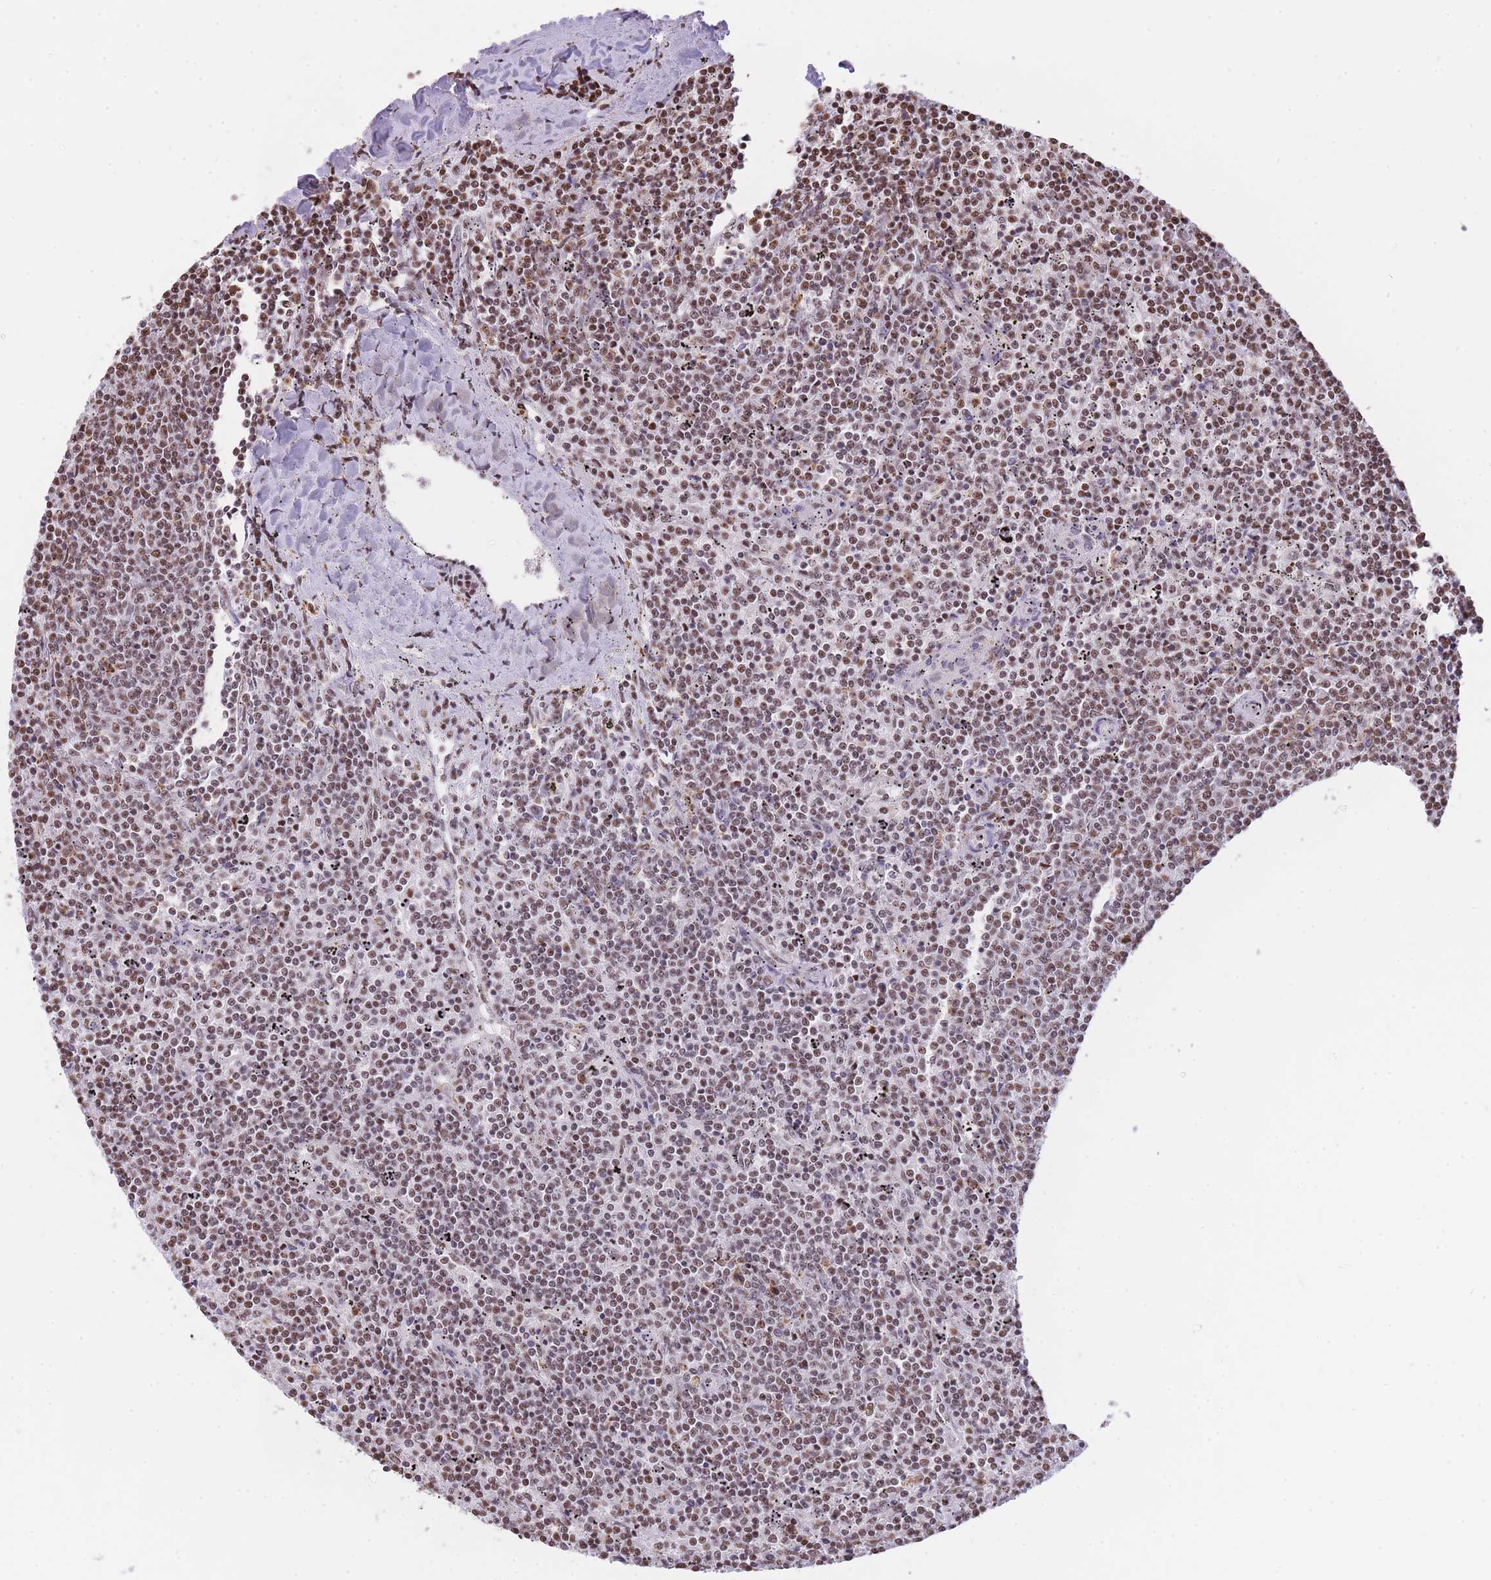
{"staining": {"intensity": "moderate", "quantity": "25%-75%", "location": "nuclear"}, "tissue": "lymphoma", "cell_type": "Tumor cells", "image_type": "cancer", "snomed": [{"axis": "morphology", "description": "Malignant lymphoma, non-Hodgkin's type, Low grade"}, {"axis": "topography", "description": "Spleen"}], "caption": "Immunohistochemistry (IHC) image of neoplastic tissue: low-grade malignant lymphoma, non-Hodgkin's type stained using immunohistochemistry (IHC) reveals medium levels of moderate protein expression localized specifically in the nuclear of tumor cells, appearing as a nuclear brown color.", "gene": "EVC2", "patient": {"sex": "female", "age": 50}}